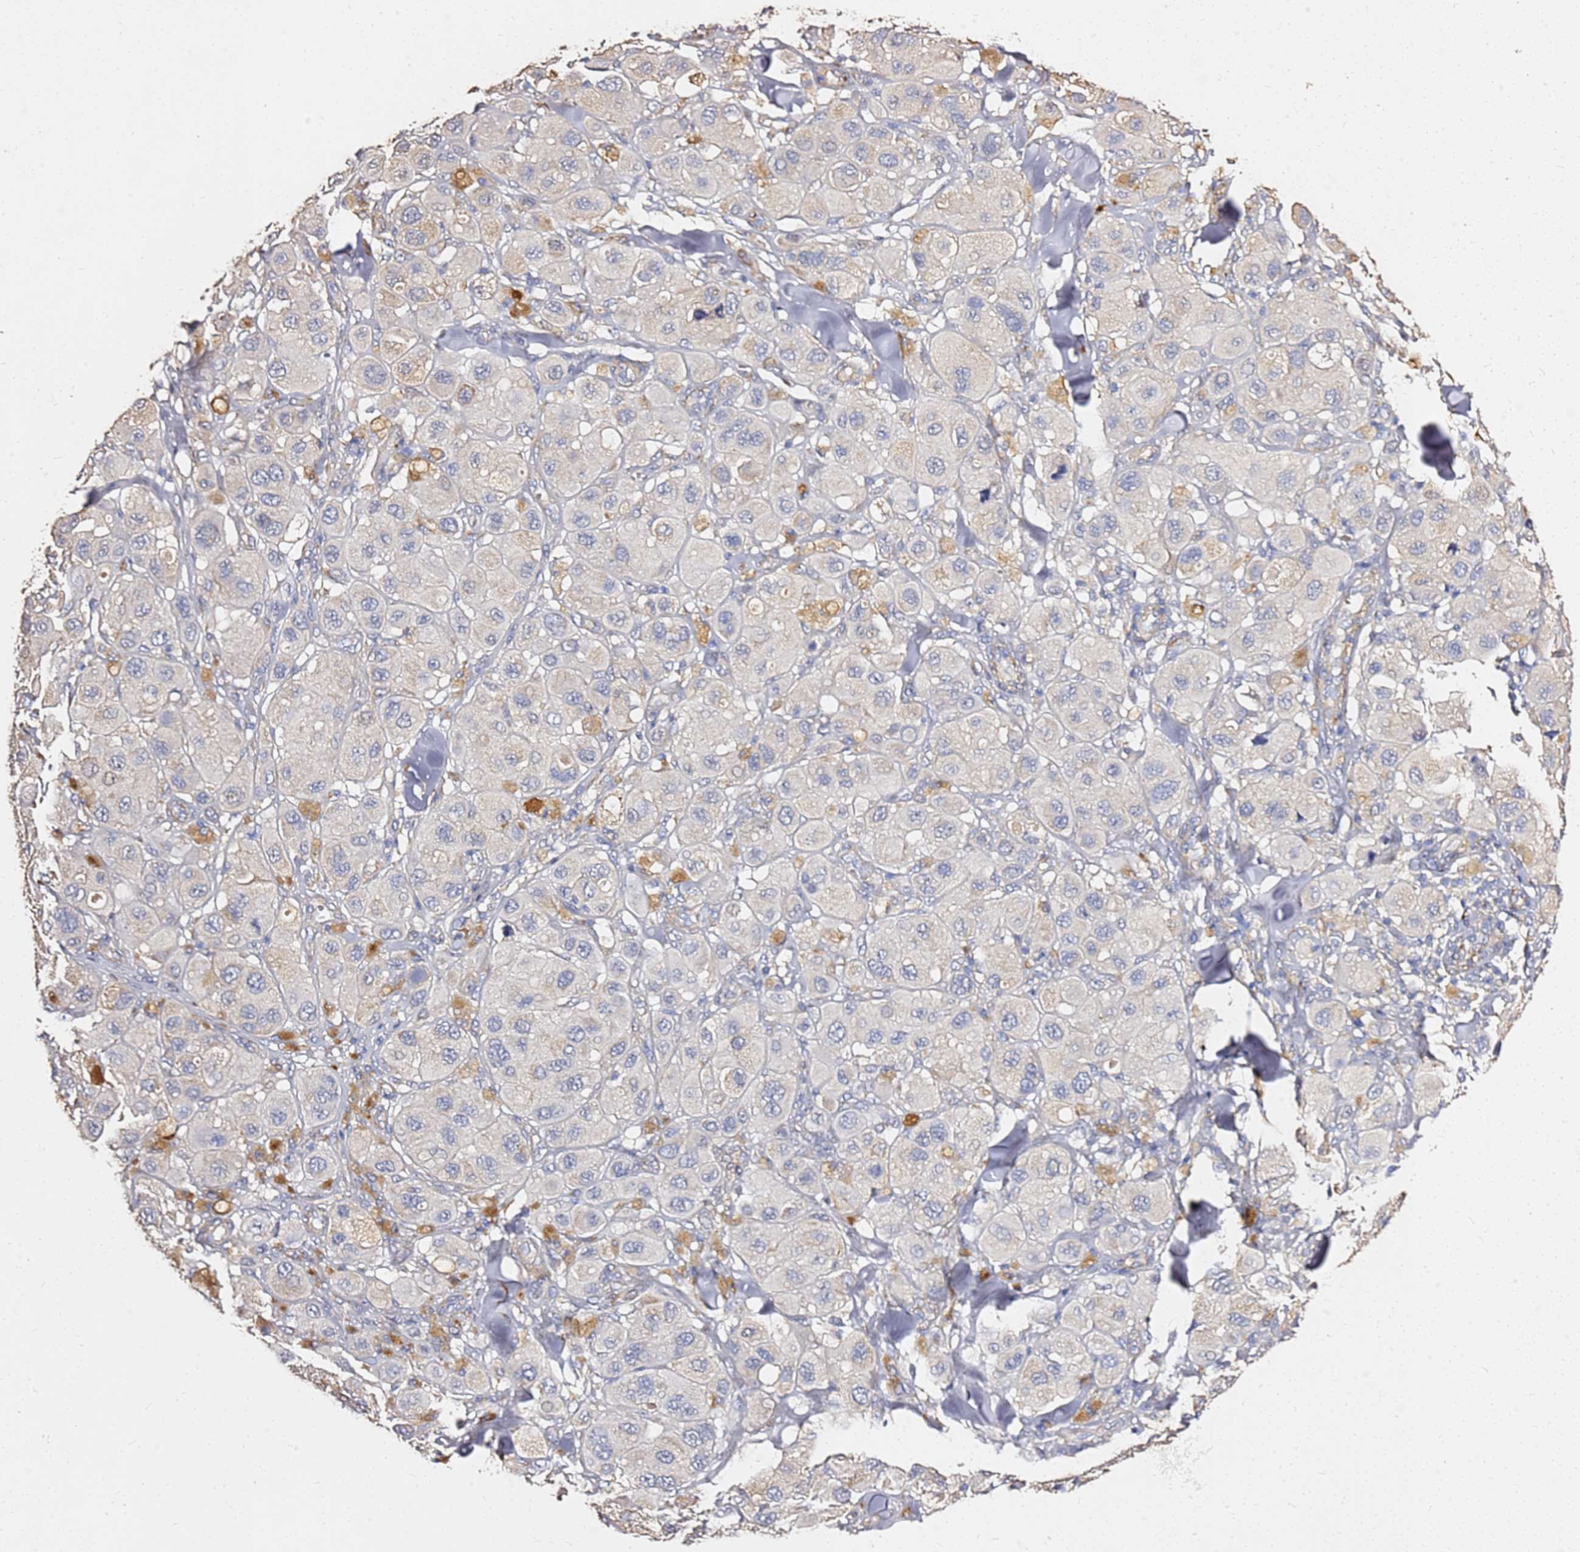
{"staining": {"intensity": "negative", "quantity": "none", "location": "none"}, "tissue": "melanoma", "cell_type": "Tumor cells", "image_type": "cancer", "snomed": [{"axis": "morphology", "description": "Malignant melanoma, Metastatic site"}, {"axis": "topography", "description": "Skin"}], "caption": "A histopathology image of malignant melanoma (metastatic site) stained for a protein reveals no brown staining in tumor cells. (DAB (3,3'-diaminobenzidine) IHC with hematoxylin counter stain).", "gene": "EXD3", "patient": {"sex": "male", "age": 41}}